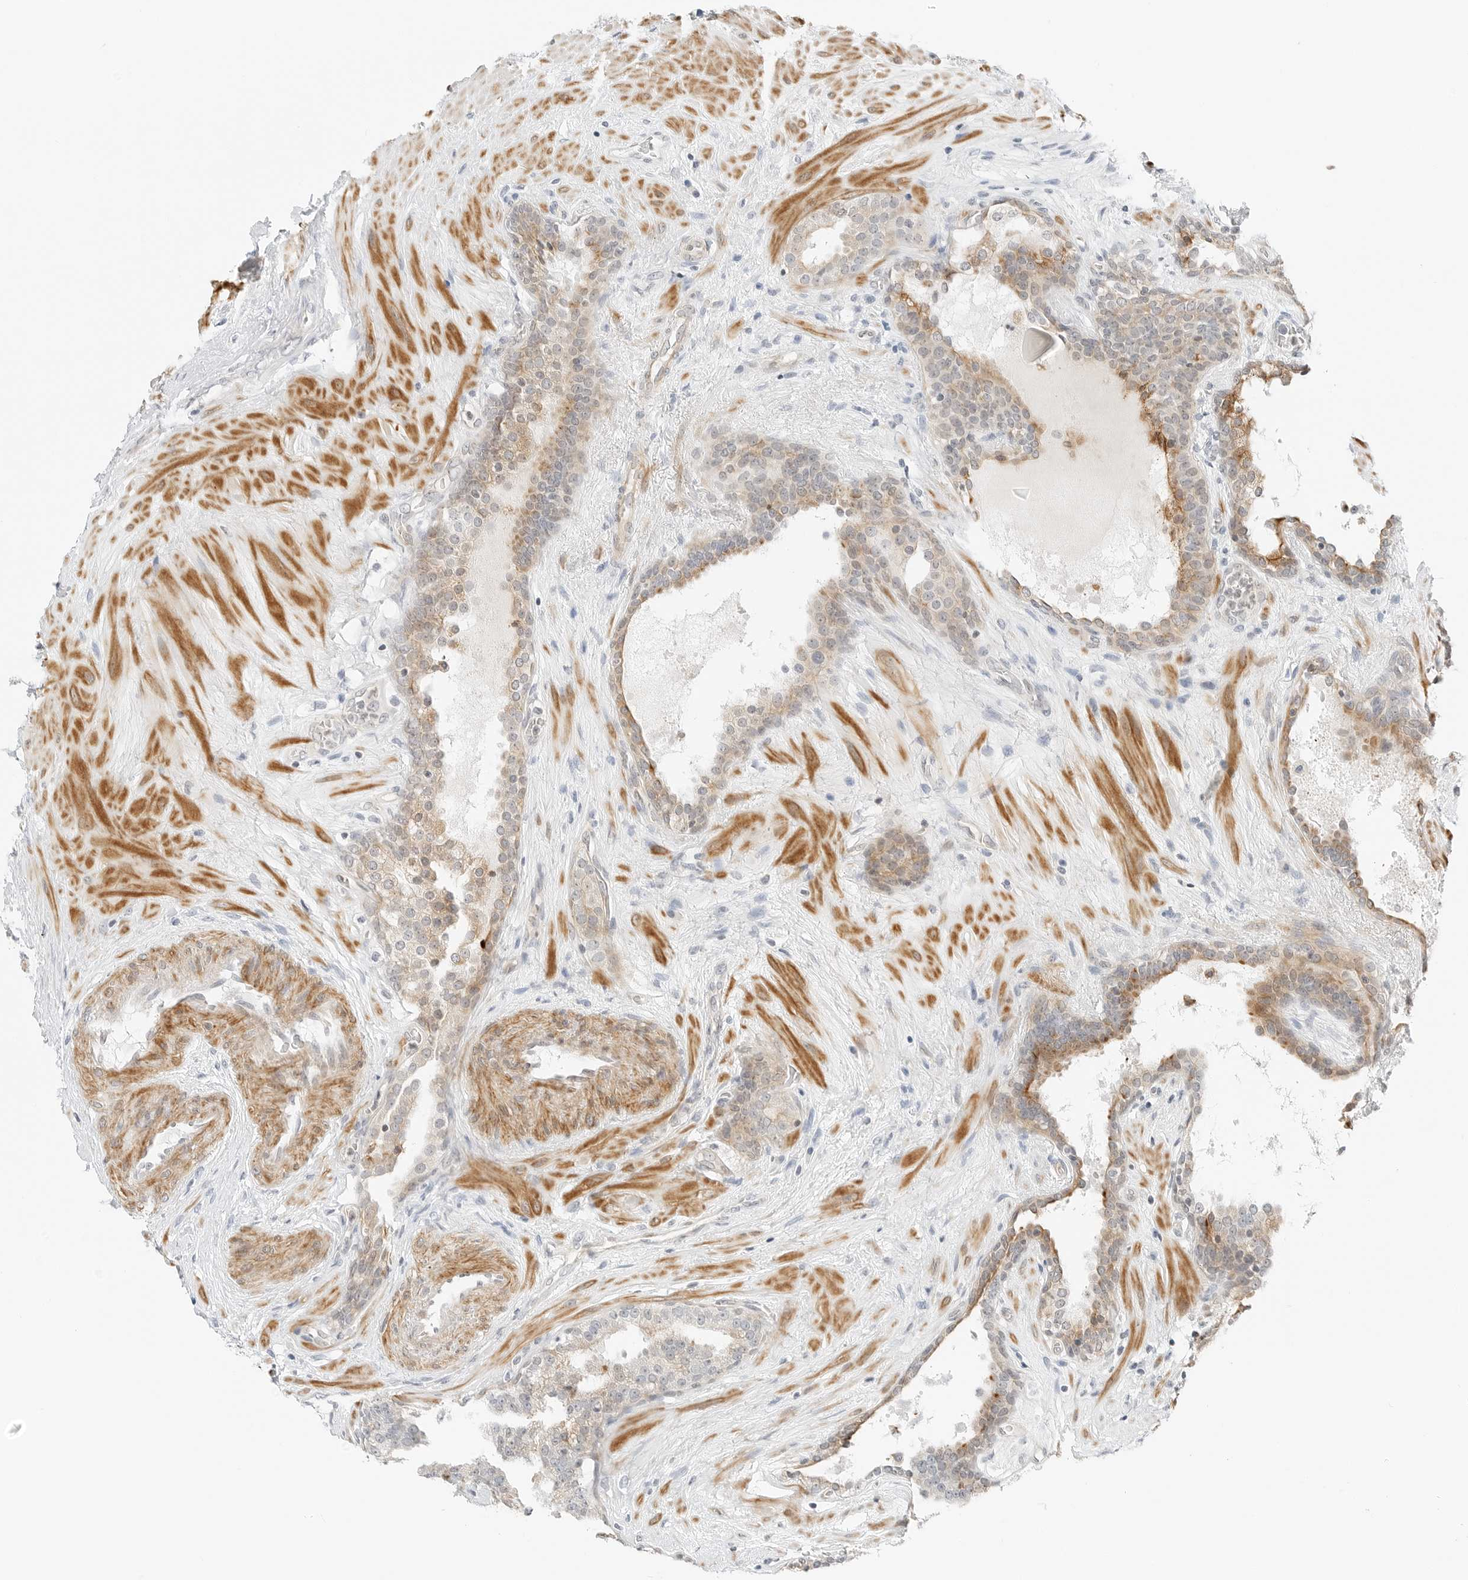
{"staining": {"intensity": "moderate", "quantity": "<25%", "location": "cytoplasmic/membranous"}, "tissue": "prostate cancer", "cell_type": "Tumor cells", "image_type": "cancer", "snomed": [{"axis": "morphology", "description": "Adenocarcinoma, High grade"}, {"axis": "topography", "description": "Prostate"}], "caption": "Immunohistochemical staining of human prostate cancer displays low levels of moderate cytoplasmic/membranous staining in approximately <25% of tumor cells.", "gene": "IQCC", "patient": {"sex": "male", "age": 56}}